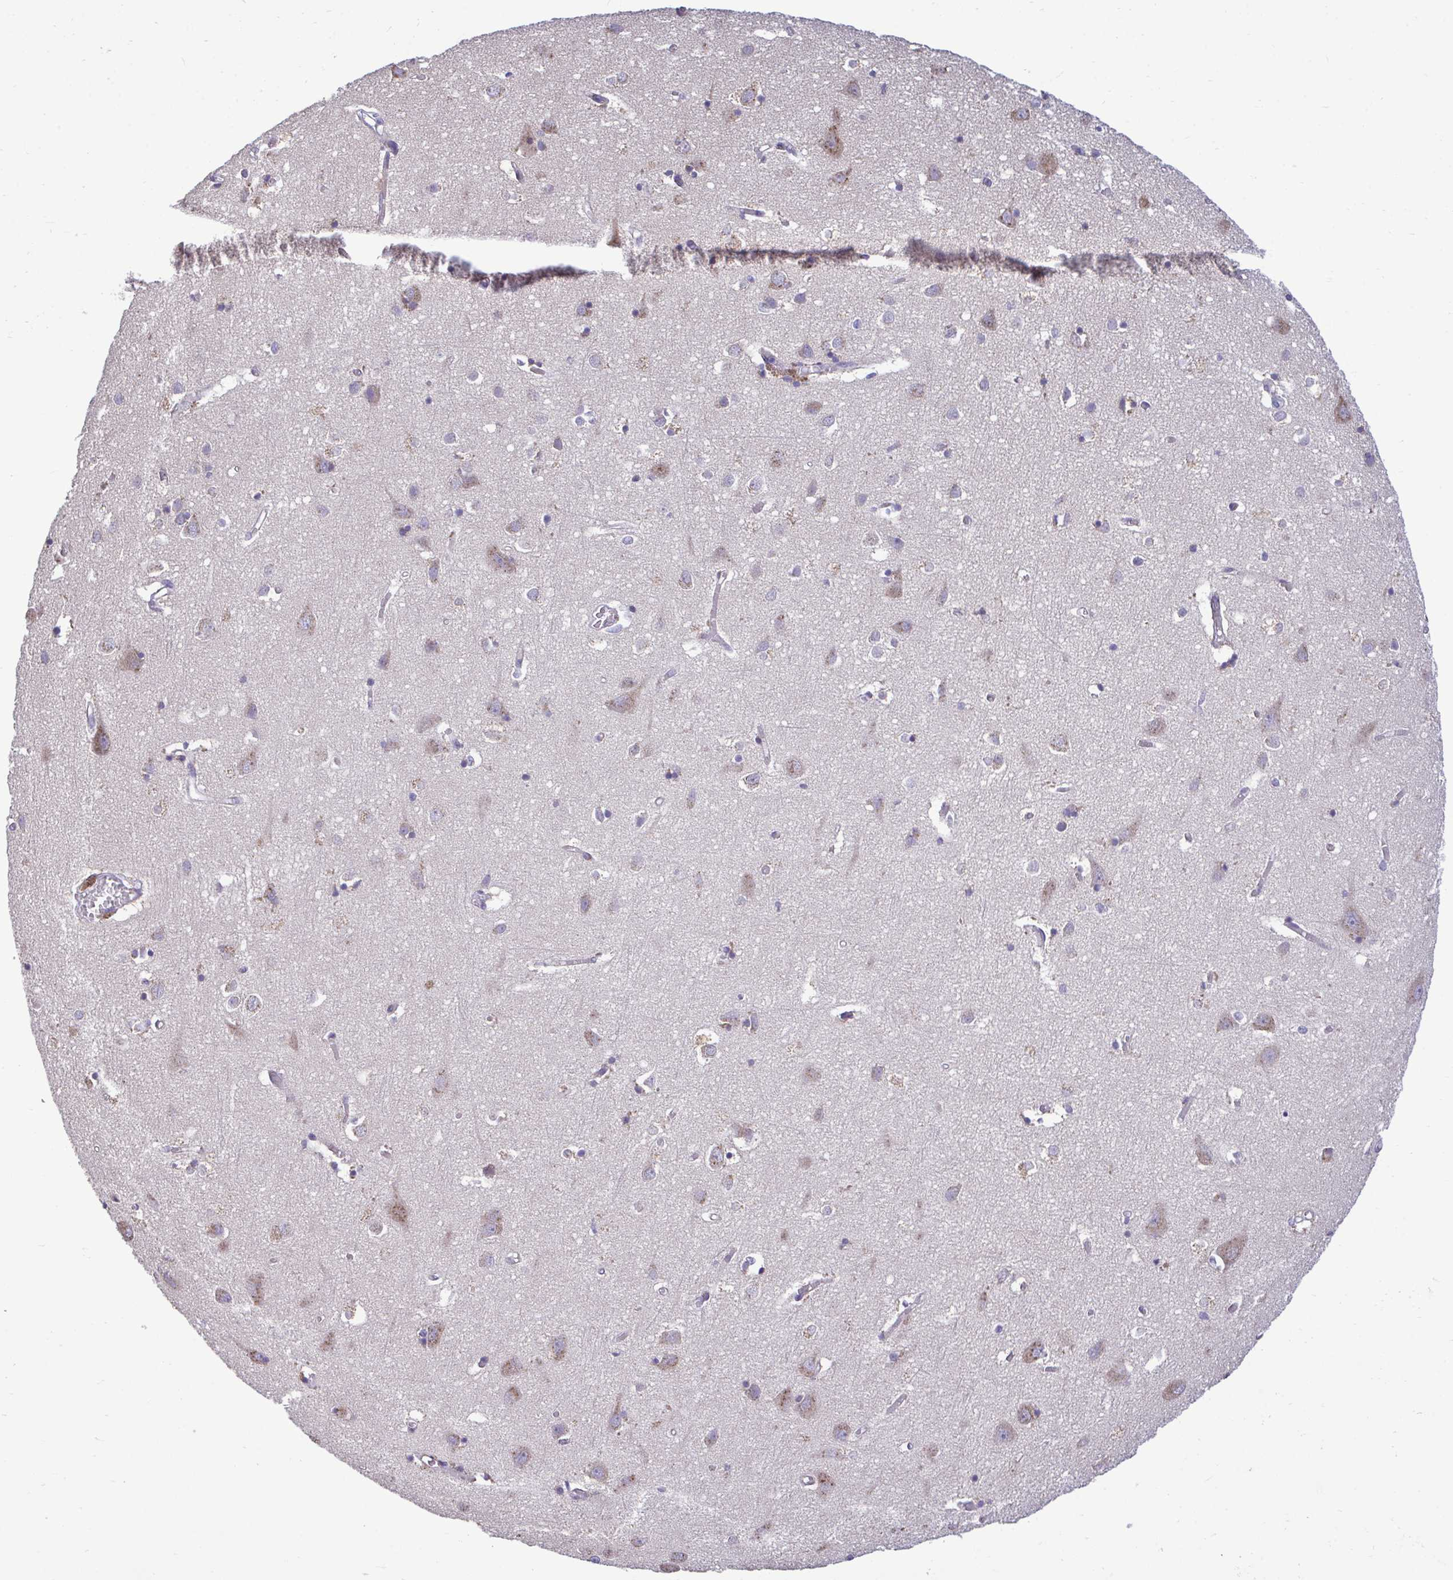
{"staining": {"intensity": "negative", "quantity": "none", "location": "none"}, "tissue": "cerebral cortex", "cell_type": "Endothelial cells", "image_type": "normal", "snomed": [{"axis": "morphology", "description": "Normal tissue, NOS"}, {"axis": "topography", "description": "Cerebral cortex"}], "caption": "This is an IHC micrograph of normal human cerebral cortex. There is no staining in endothelial cells.", "gene": "ENSG00000269547", "patient": {"sex": "male", "age": 70}}